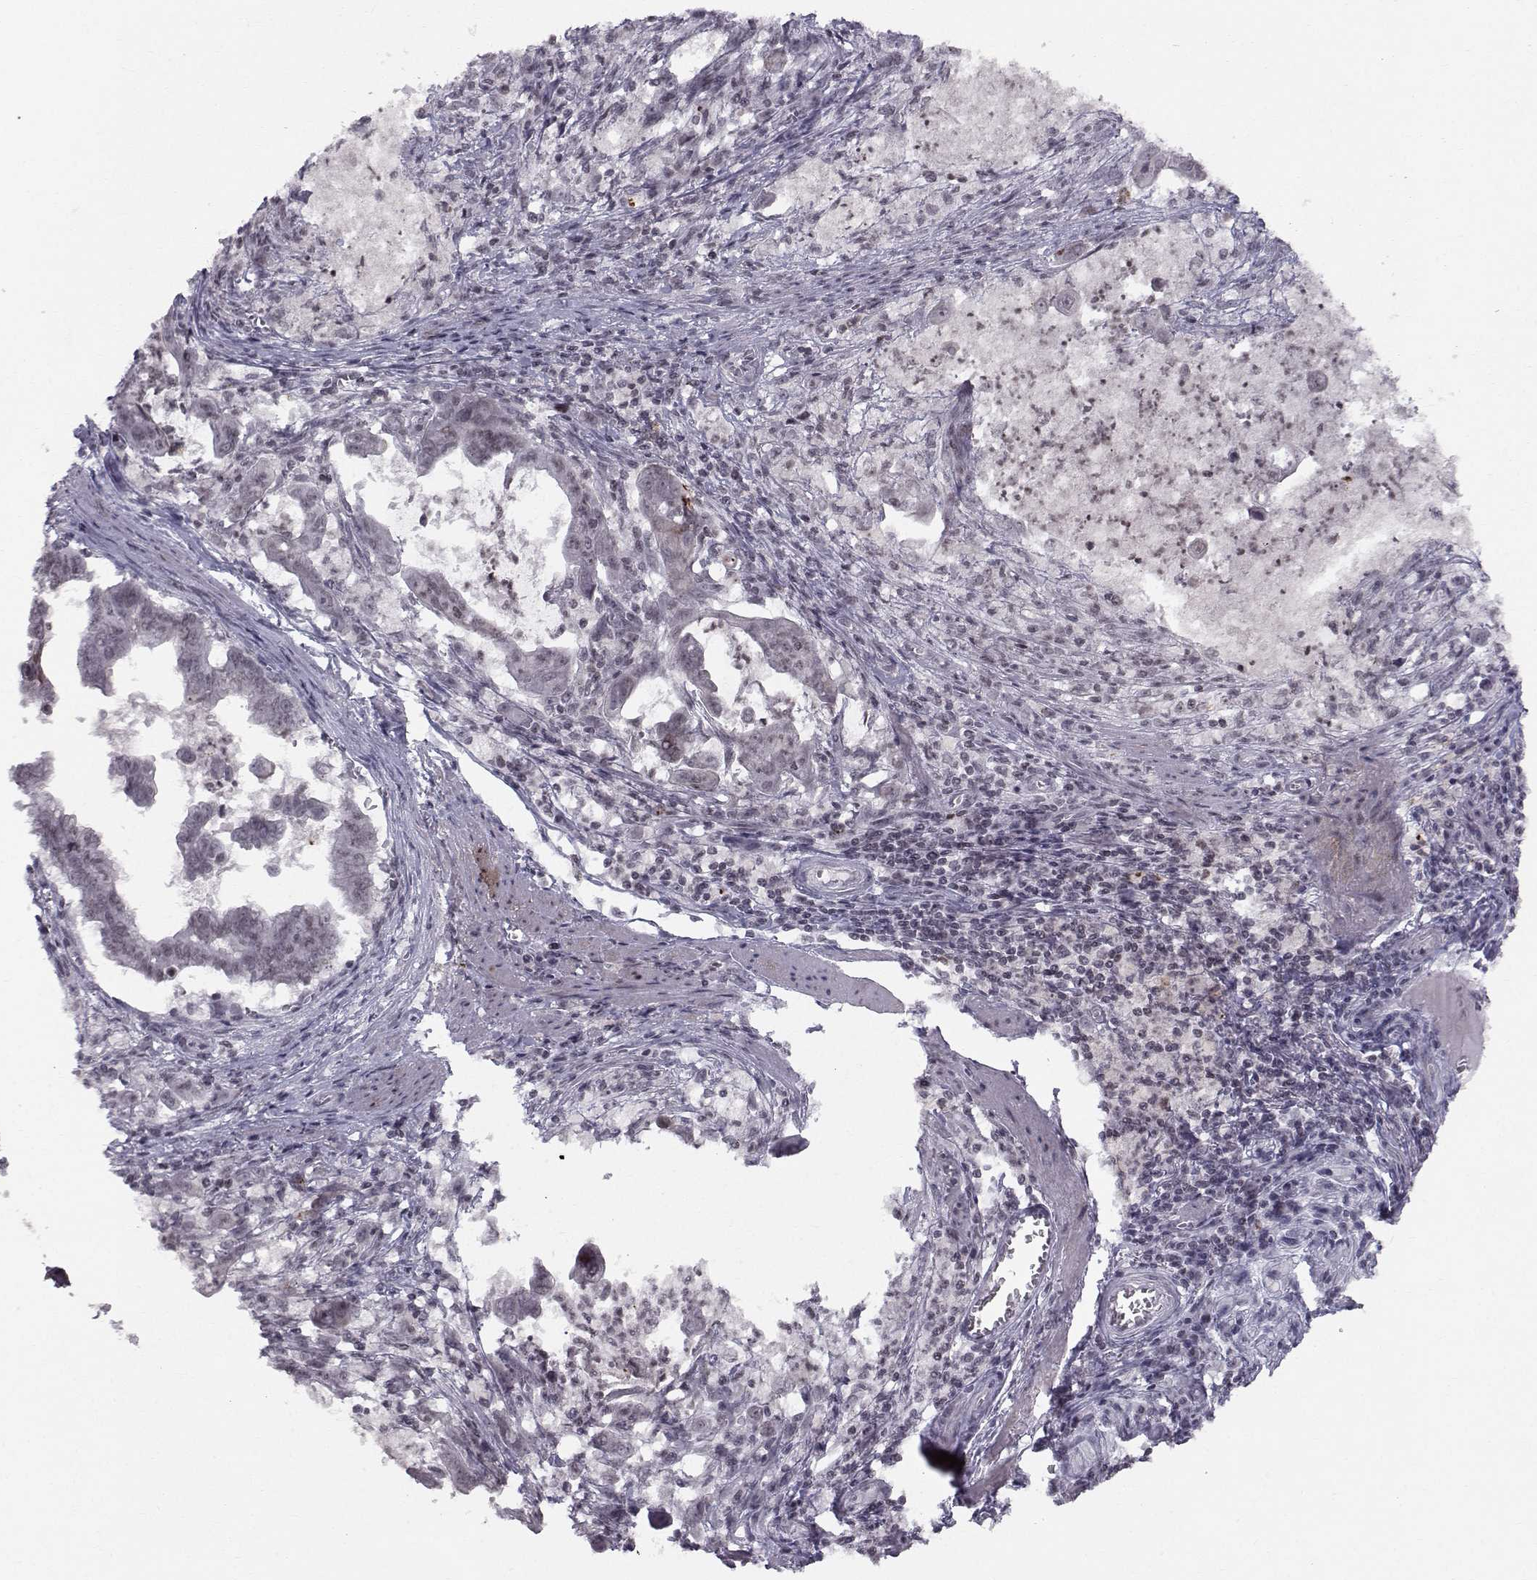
{"staining": {"intensity": "negative", "quantity": "none", "location": "none"}, "tissue": "stomach cancer", "cell_type": "Tumor cells", "image_type": "cancer", "snomed": [{"axis": "morphology", "description": "Adenocarcinoma, NOS"}, {"axis": "topography", "description": "Stomach, upper"}], "caption": "IHC micrograph of neoplastic tissue: stomach cancer stained with DAB (3,3'-diaminobenzidine) demonstrates no significant protein expression in tumor cells.", "gene": "MARCHF4", "patient": {"sex": "male", "age": 80}}